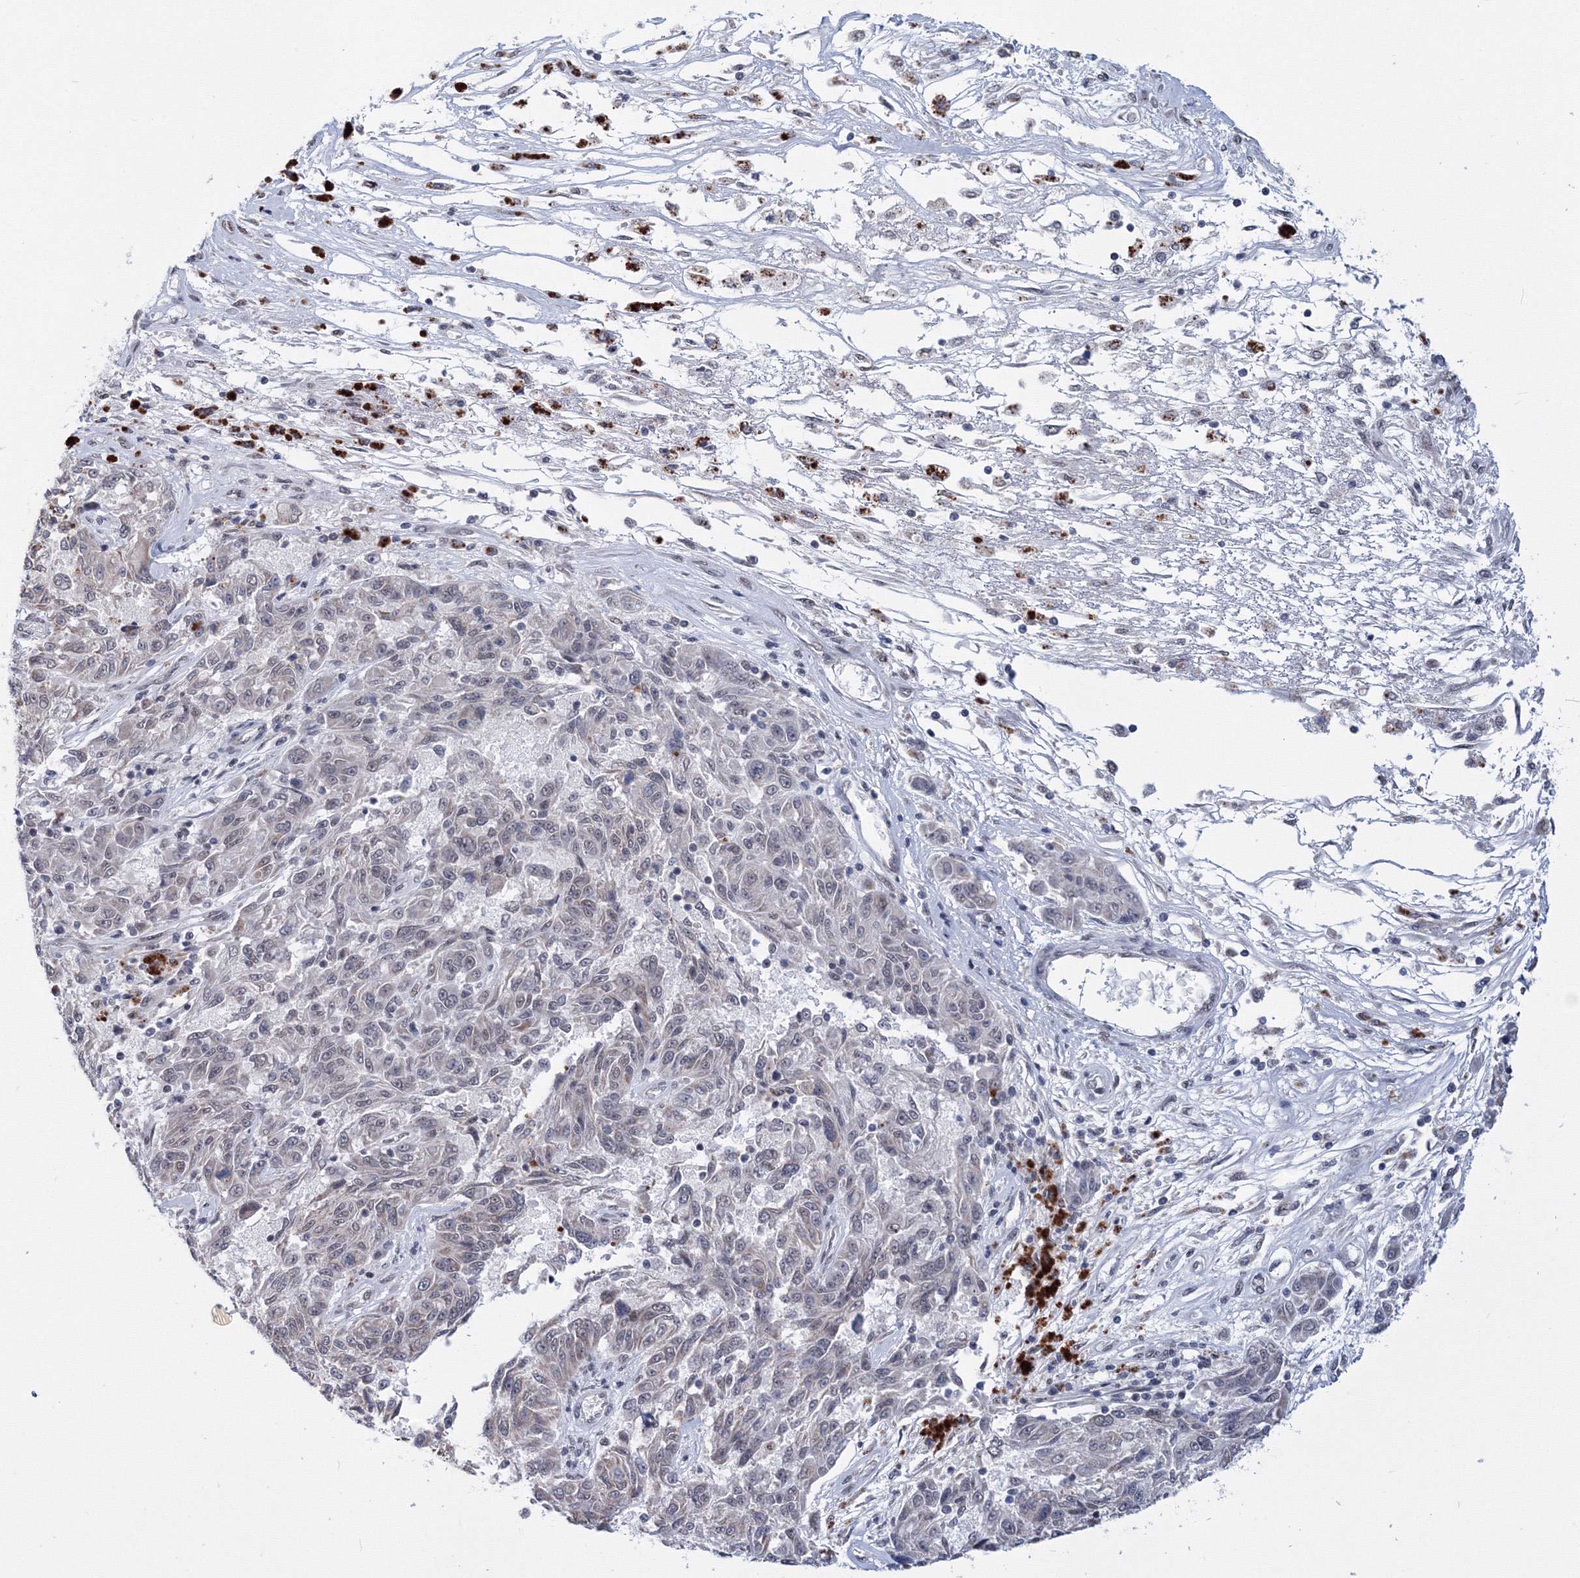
{"staining": {"intensity": "weak", "quantity": "25%-75%", "location": "cytoplasmic/membranous"}, "tissue": "melanoma", "cell_type": "Tumor cells", "image_type": "cancer", "snomed": [{"axis": "morphology", "description": "Malignant melanoma, NOS"}, {"axis": "topography", "description": "Skin"}], "caption": "Immunohistochemistry (IHC) micrograph of human melanoma stained for a protein (brown), which displays low levels of weak cytoplasmic/membranous expression in approximately 25%-75% of tumor cells.", "gene": "SF3B6", "patient": {"sex": "male", "age": 53}}